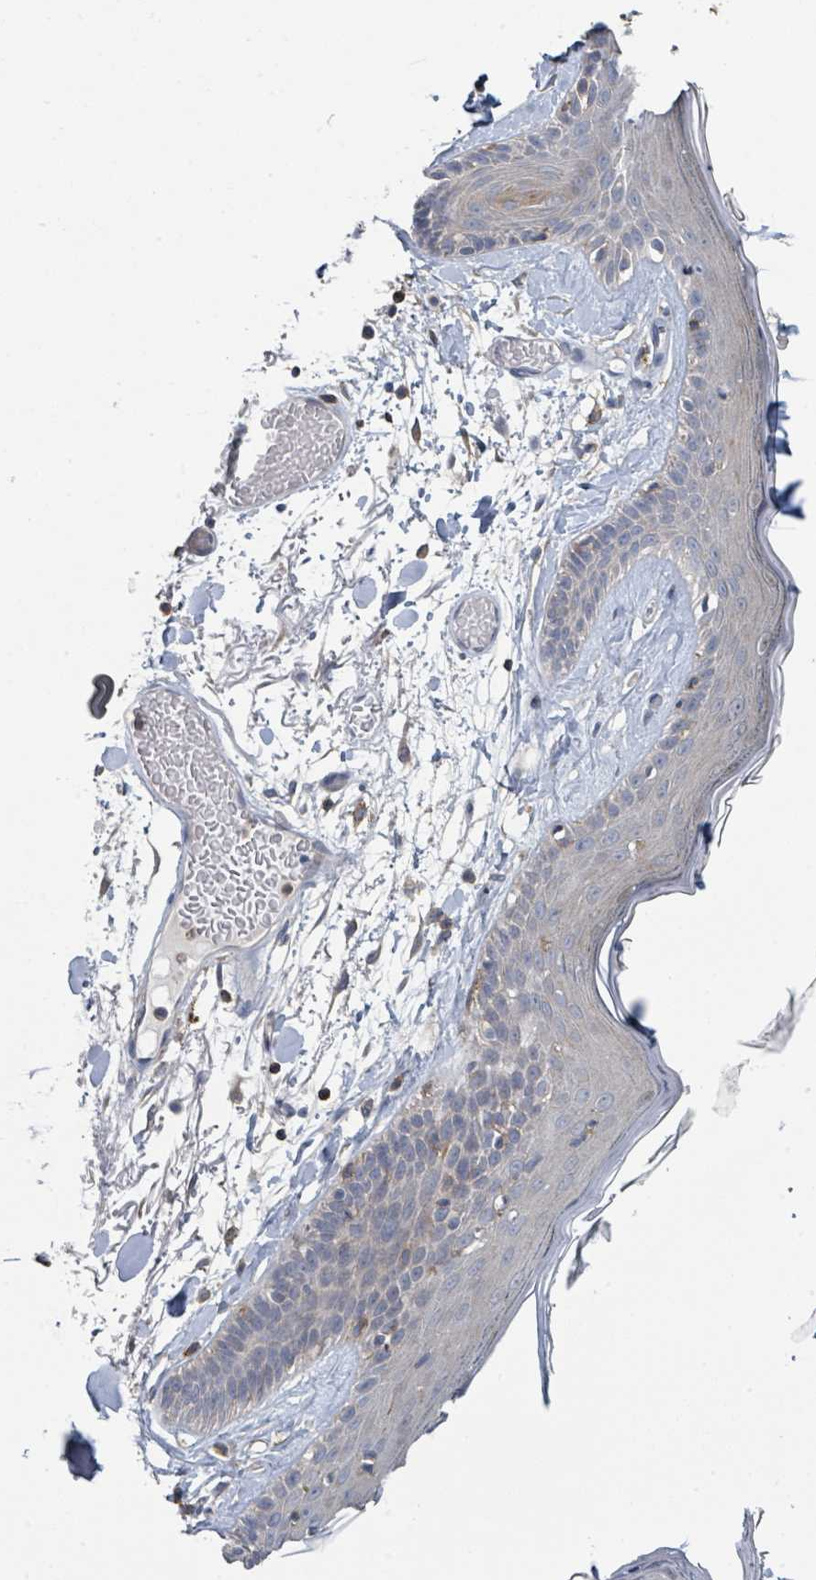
{"staining": {"intensity": "negative", "quantity": "none", "location": "none"}, "tissue": "skin", "cell_type": "Fibroblasts", "image_type": "normal", "snomed": [{"axis": "morphology", "description": "Normal tissue, NOS"}, {"axis": "topography", "description": "Skin"}], "caption": "Immunohistochemistry of benign human skin shows no positivity in fibroblasts. (DAB IHC, high magnification).", "gene": "LRRC42", "patient": {"sex": "male", "age": 79}}